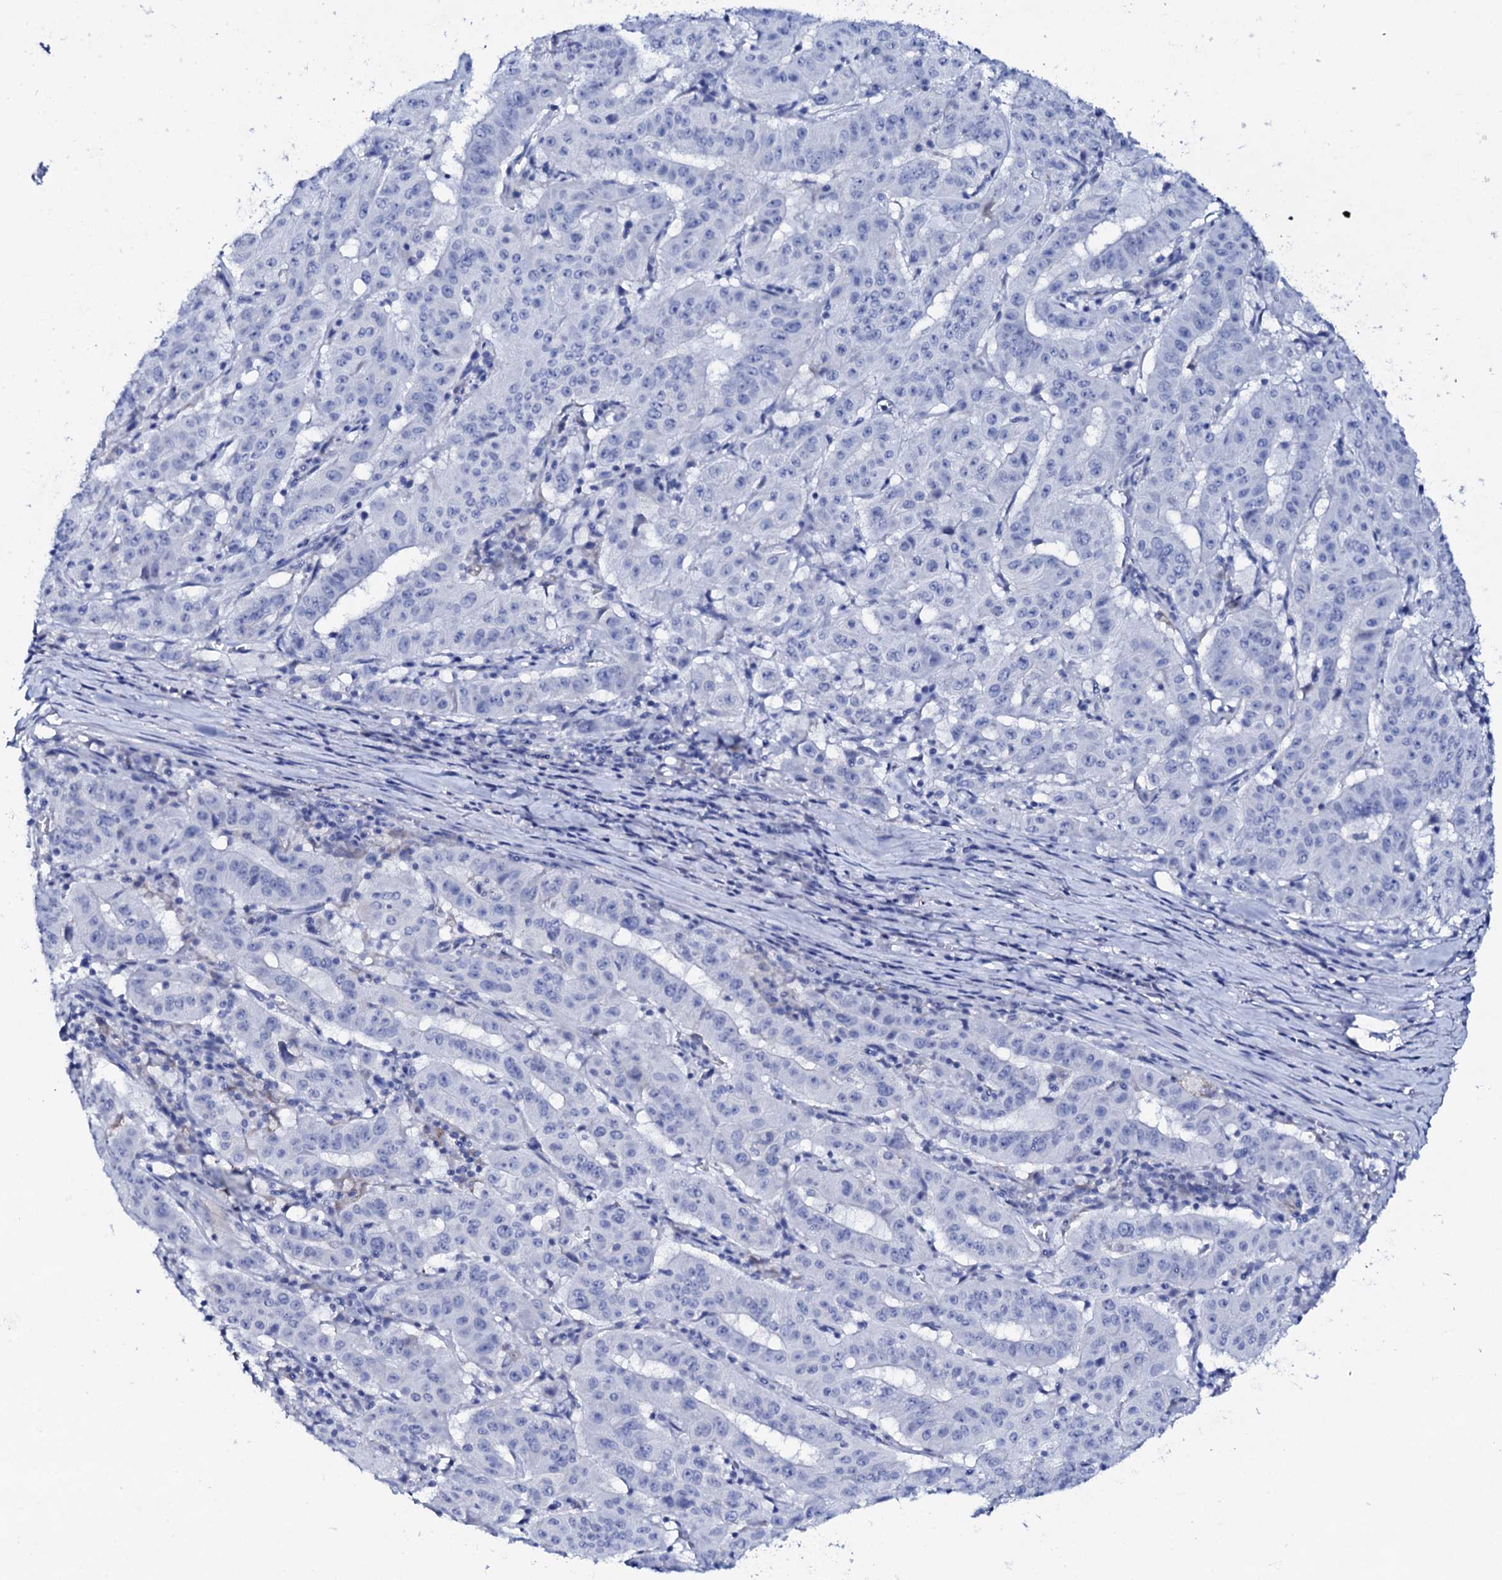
{"staining": {"intensity": "negative", "quantity": "none", "location": "none"}, "tissue": "pancreatic cancer", "cell_type": "Tumor cells", "image_type": "cancer", "snomed": [{"axis": "morphology", "description": "Adenocarcinoma, NOS"}, {"axis": "topography", "description": "Pancreas"}], "caption": "Pancreatic cancer stained for a protein using IHC displays no expression tumor cells.", "gene": "FBXL16", "patient": {"sex": "male", "age": 63}}